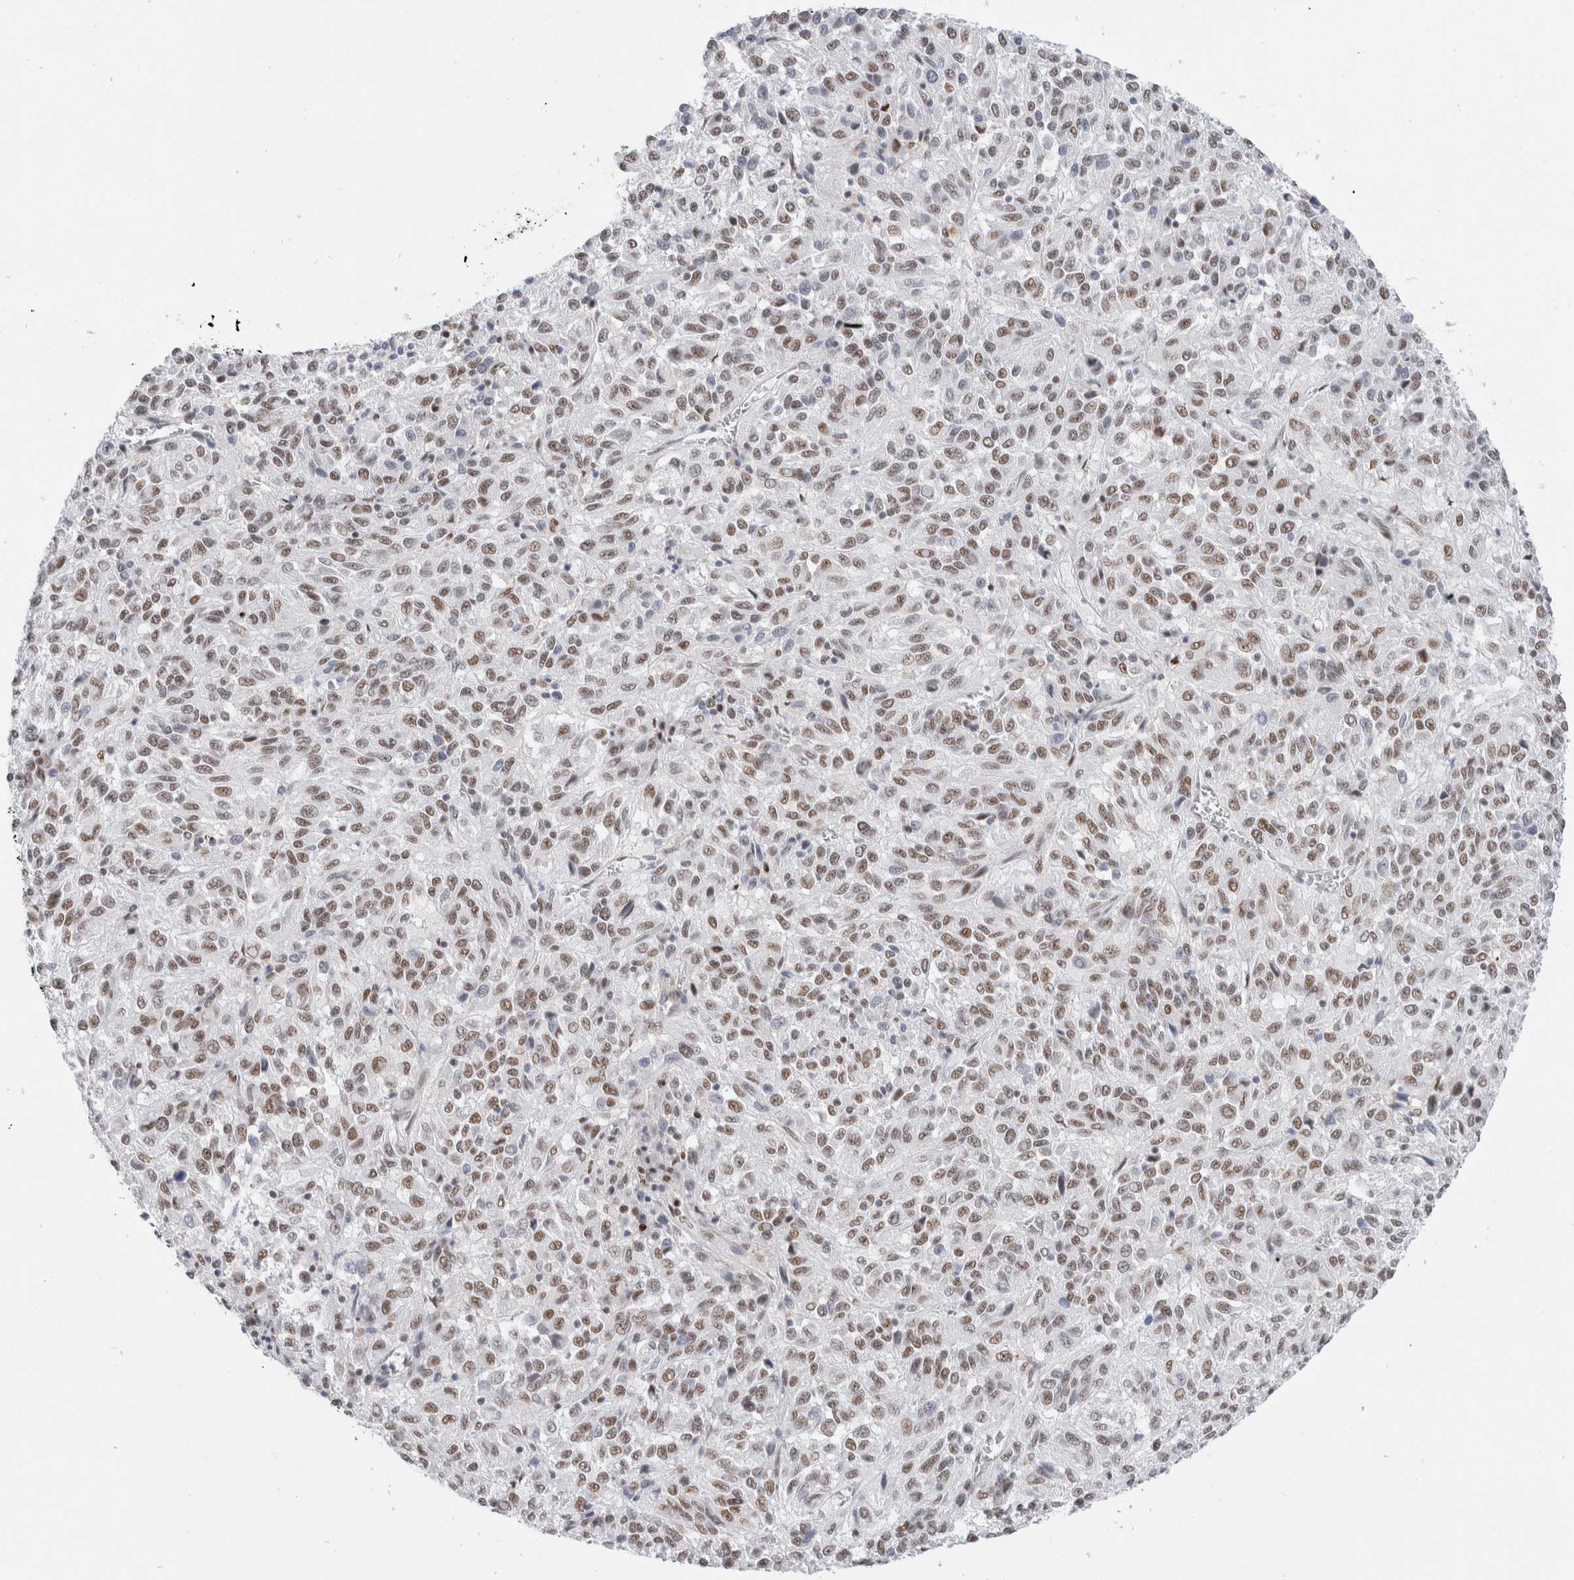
{"staining": {"intensity": "moderate", "quantity": ">75%", "location": "nuclear"}, "tissue": "melanoma", "cell_type": "Tumor cells", "image_type": "cancer", "snomed": [{"axis": "morphology", "description": "Malignant melanoma, Metastatic site"}, {"axis": "topography", "description": "Lung"}], "caption": "Immunohistochemistry staining of melanoma, which displays medium levels of moderate nuclear staining in approximately >75% of tumor cells indicating moderate nuclear protein staining. The staining was performed using DAB (3,3'-diaminobenzidine) (brown) for protein detection and nuclei were counterstained in hematoxylin (blue).", "gene": "COPS7A", "patient": {"sex": "male", "age": 64}}